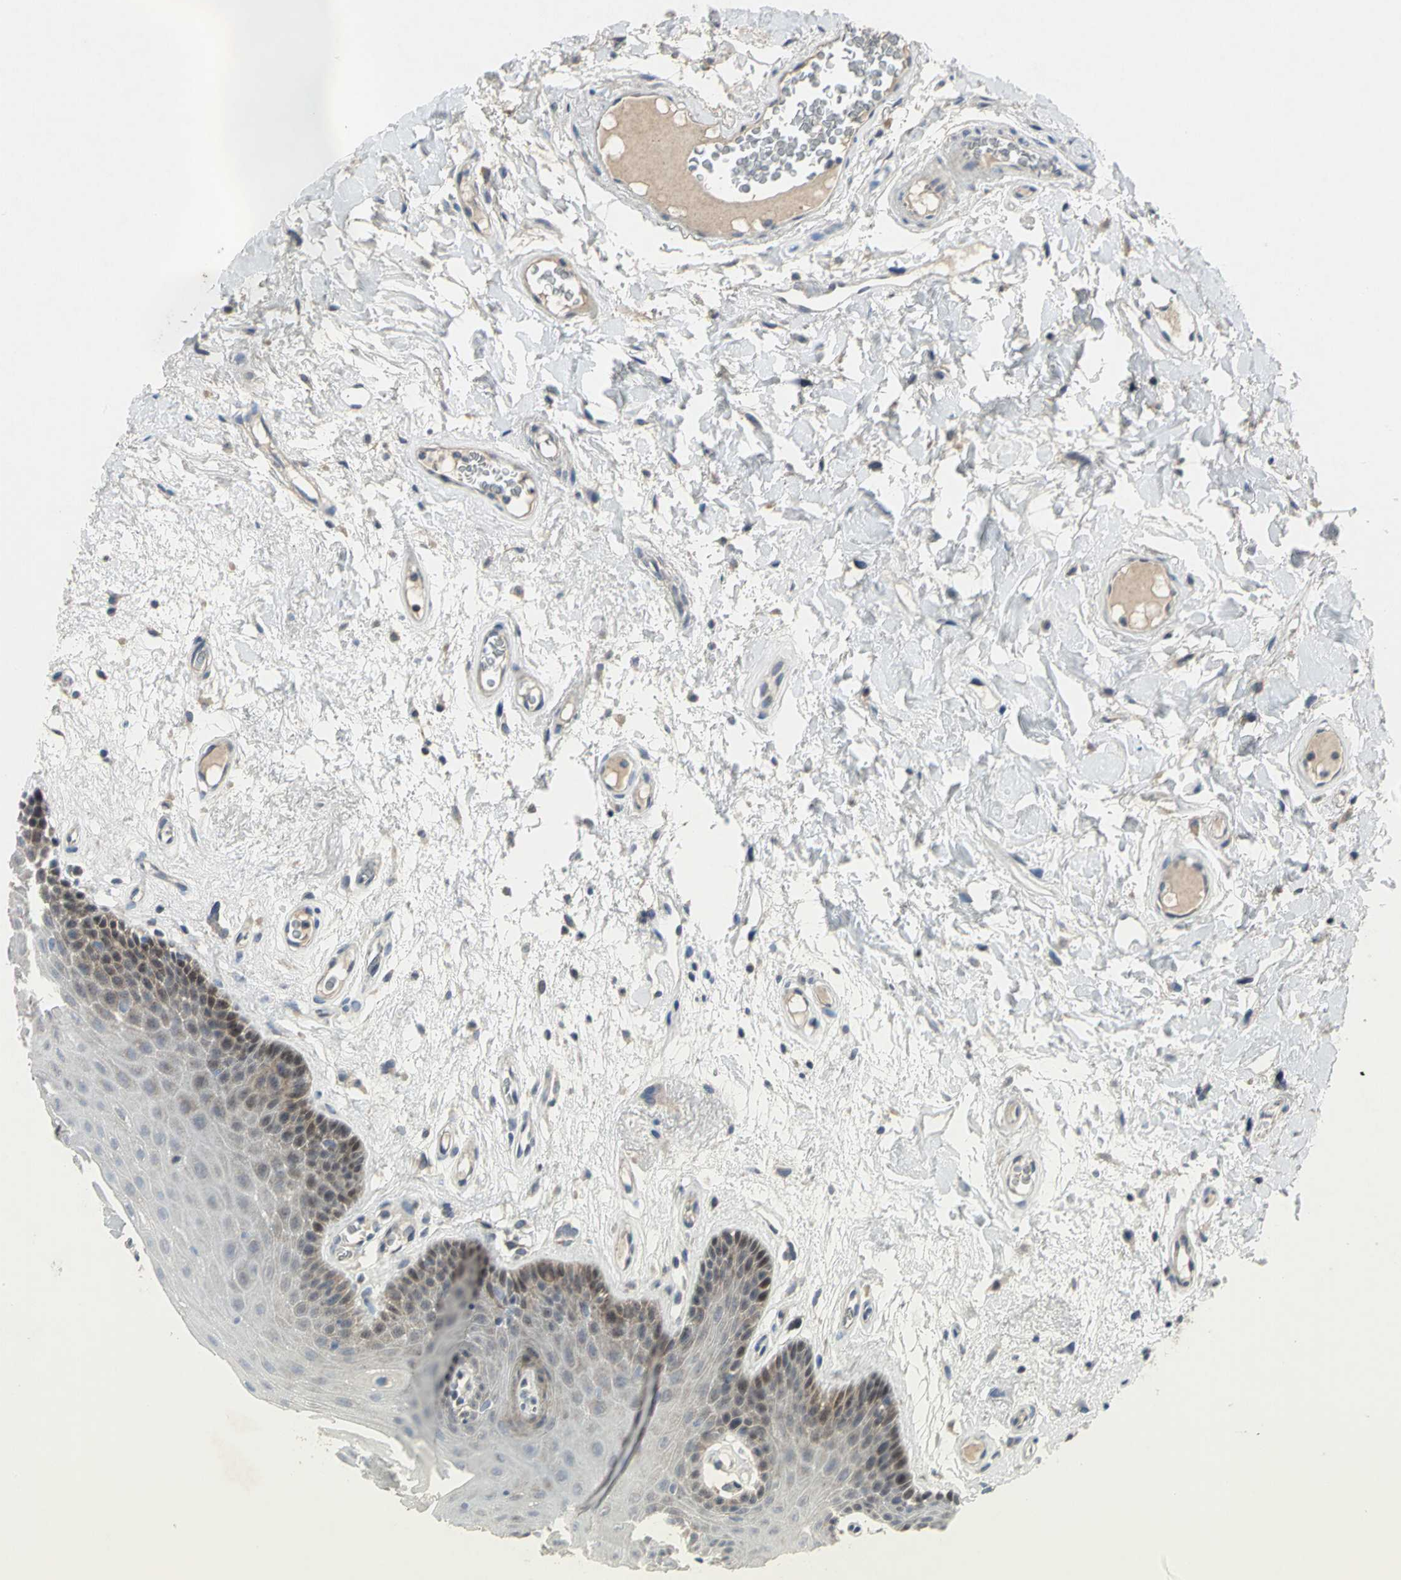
{"staining": {"intensity": "strong", "quantity": "<25%", "location": "cytoplasmic/membranous,nuclear"}, "tissue": "oral mucosa", "cell_type": "Squamous epithelial cells", "image_type": "normal", "snomed": [{"axis": "morphology", "description": "Normal tissue, NOS"}, {"axis": "morphology", "description": "Squamous cell carcinoma, NOS"}, {"axis": "topography", "description": "Skeletal muscle"}, {"axis": "topography", "description": "Oral tissue"}, {"axis": "topography", "description": "Head-Neck"}], "caption": "Protein staining displays strong cytoplasmic/membranous,nuclear positivity in about <25% of squamous epithelial cells in benign oral mucosa. The protein of interest is shown in brown color, while the nuclei are stained blue.", "gene": "PPIA", "patient": {"sex": "male", "age": 71}}